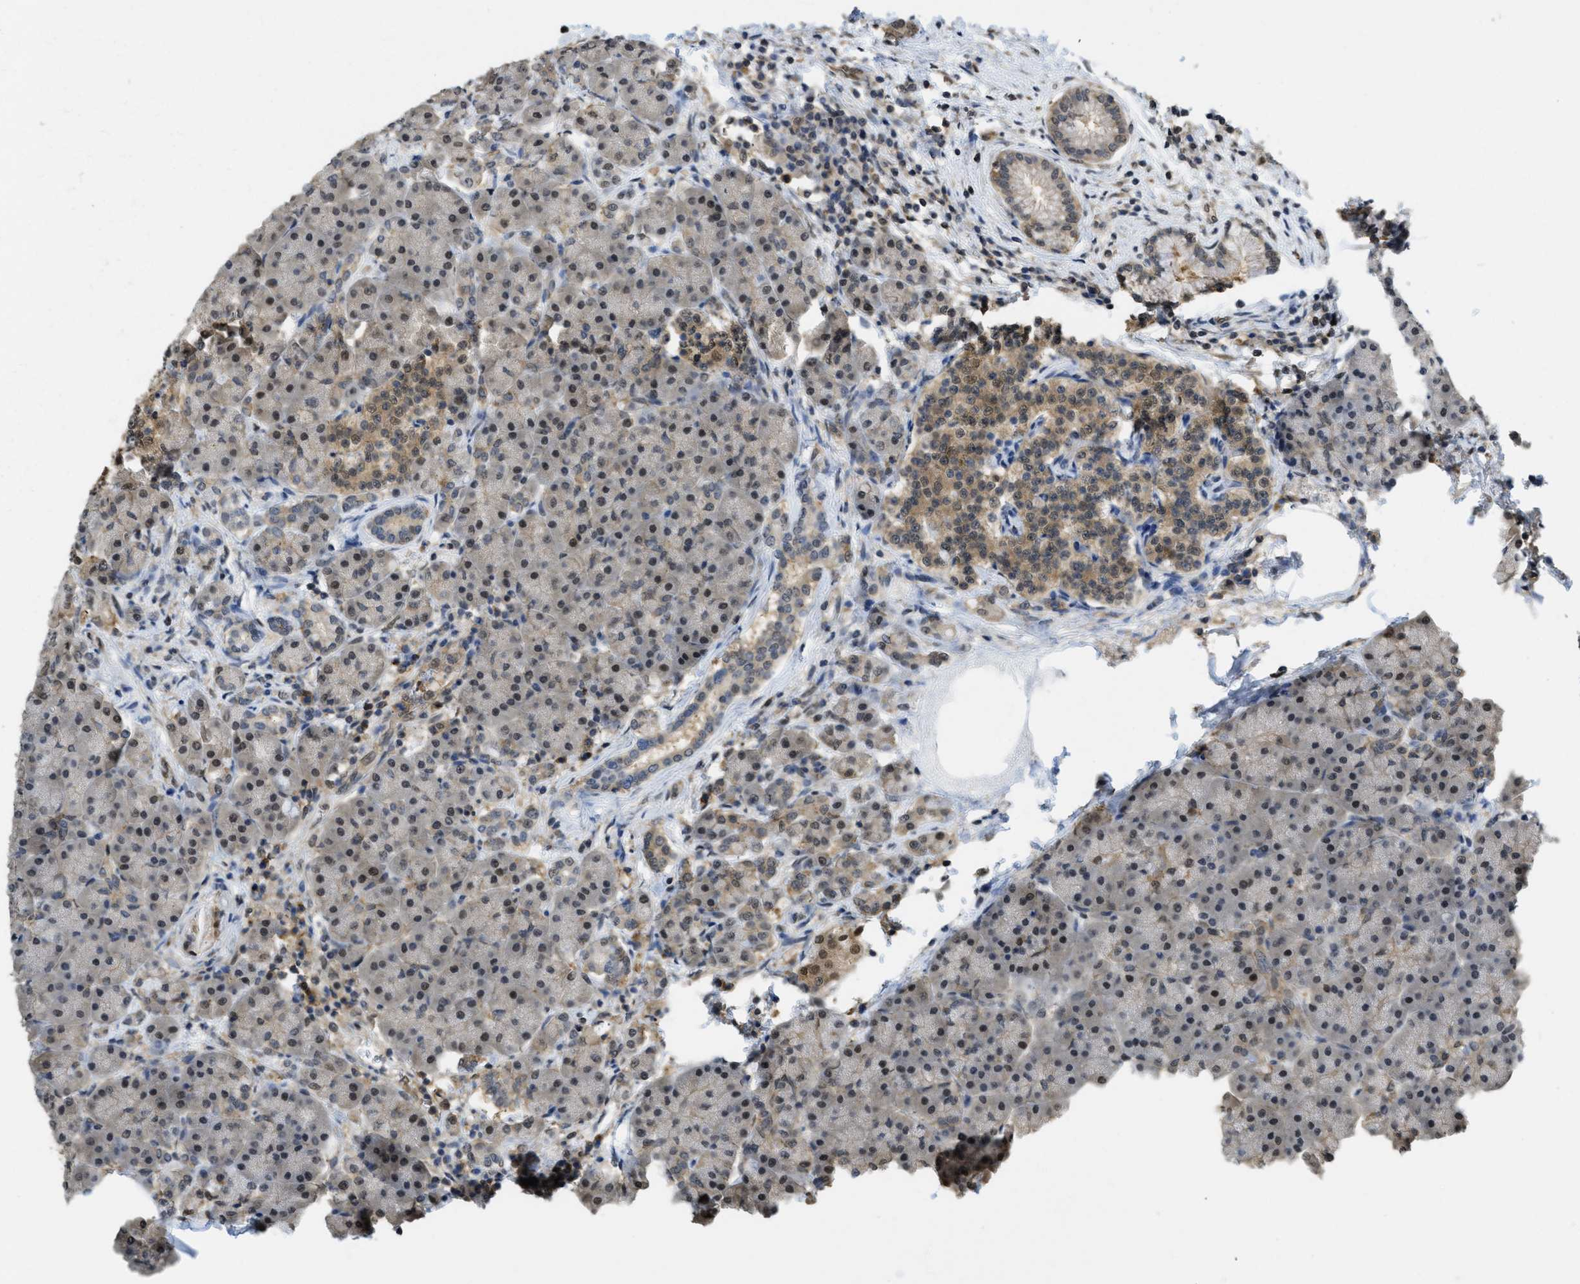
{"staining": {"intensity": "strong", "quantity": "25%-75%", "location": "cytoplasmic/membranous,nuclear"}, "tissue": "pancreas", "cell_type": "Exocrine glandular cells", "image_type": "normal", "snomed": [{"axis": "morphology", "description": "Normal tissue, NOS"}, {"axis": "topography", "description": "Pancreas"}], "caption": "Strong cytoplasmic/membranous,nuclear protein expression is seen in about 25%-75% of exocrine glandular cells in pancreas.", "gene": "PSMC5", "patient": {"sex": "female", "age": 70}}